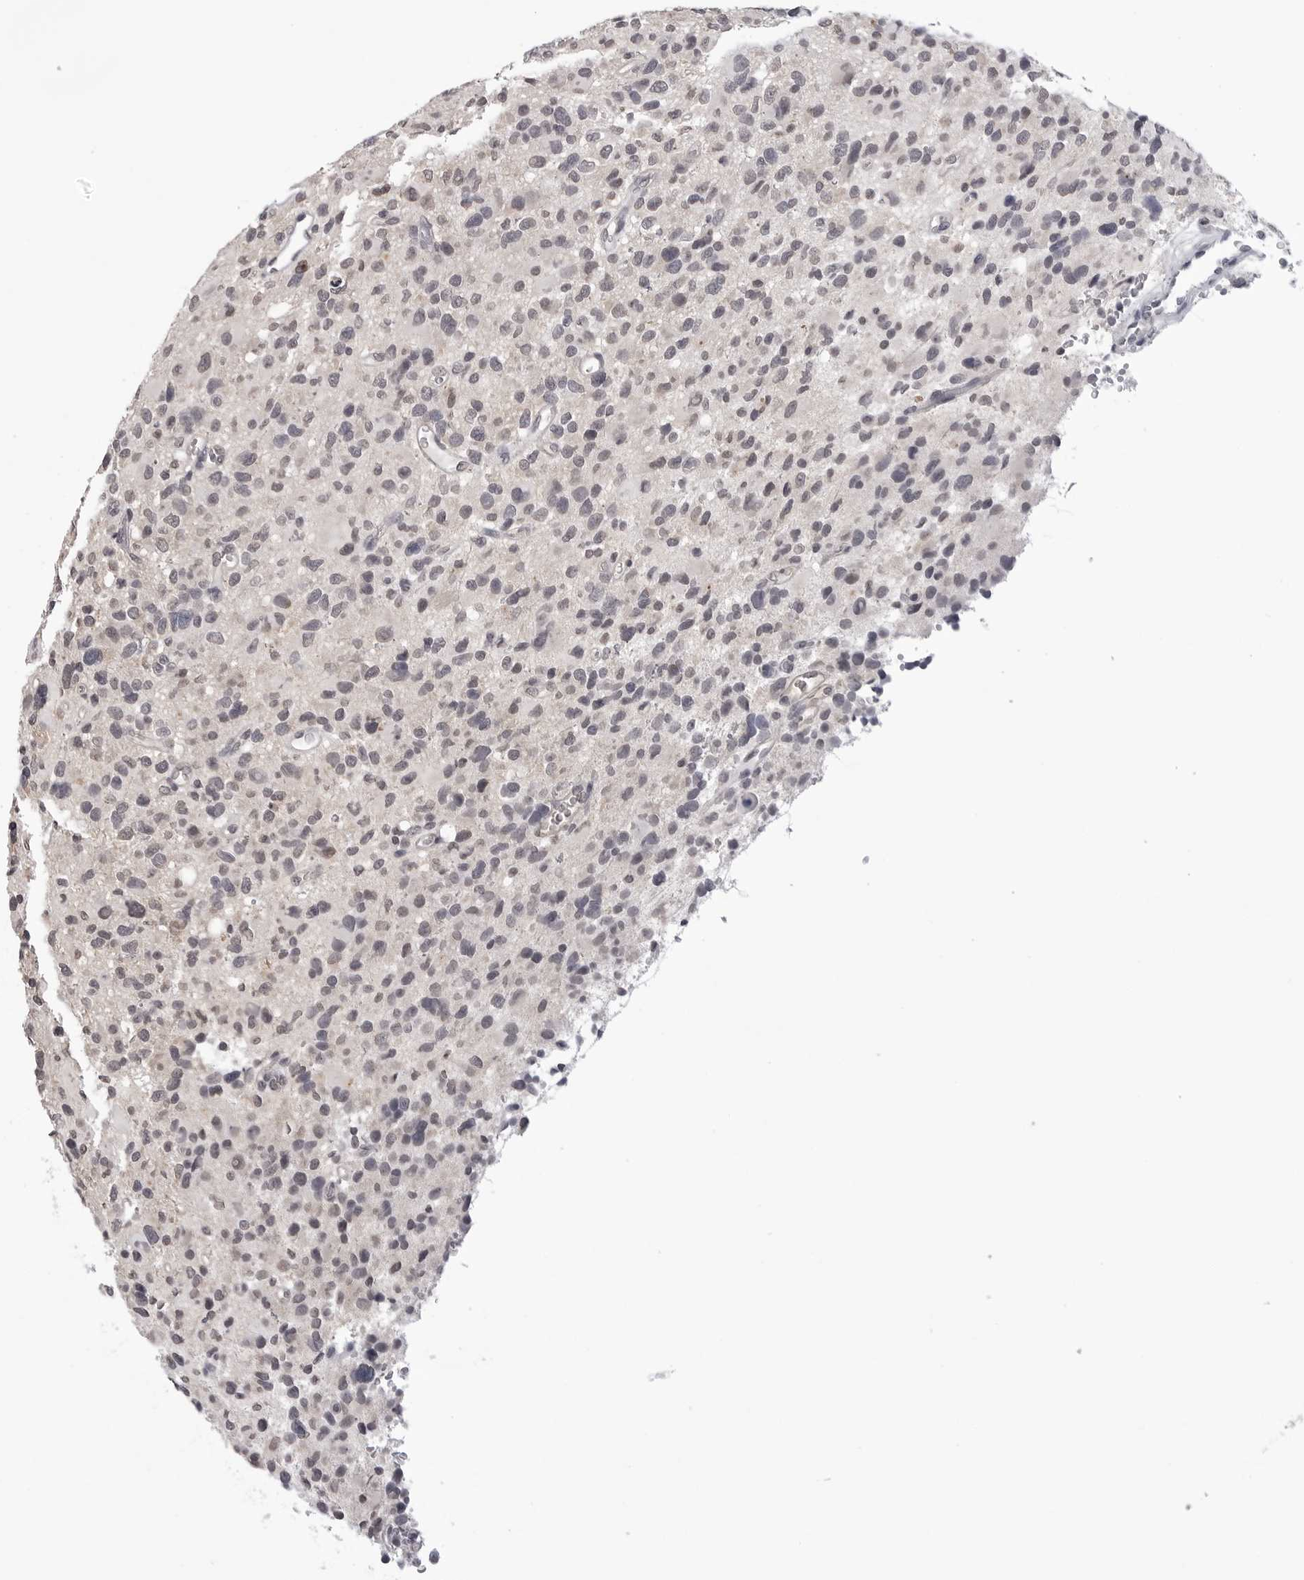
{"staining": {"intensity": "negative", "quantity": "none", "location": "none"}, "tissue": "glioma", "cell_type": "Tumor cells", "image_type": "cancer", "snomed": [{"axis": "morphology", "description": "Glioma, malignant, High grade"}, {"axis": "topography", "description": "Brain"}], "caption": "An immunohistochemistry (IHC) photomicrograph of malignant glioma (high-grade) is shown. There is no staining in tumor cells of malignant glioma (high-grade). Brightfield microscopy of immunohistochemistry stained with DAB (3,3'-diaminobenzidine) (brown) and hematoxylin (blue), captured at high magnification.", "gene": "CDK20", "patient": {"sex": "male", "age": 48}}